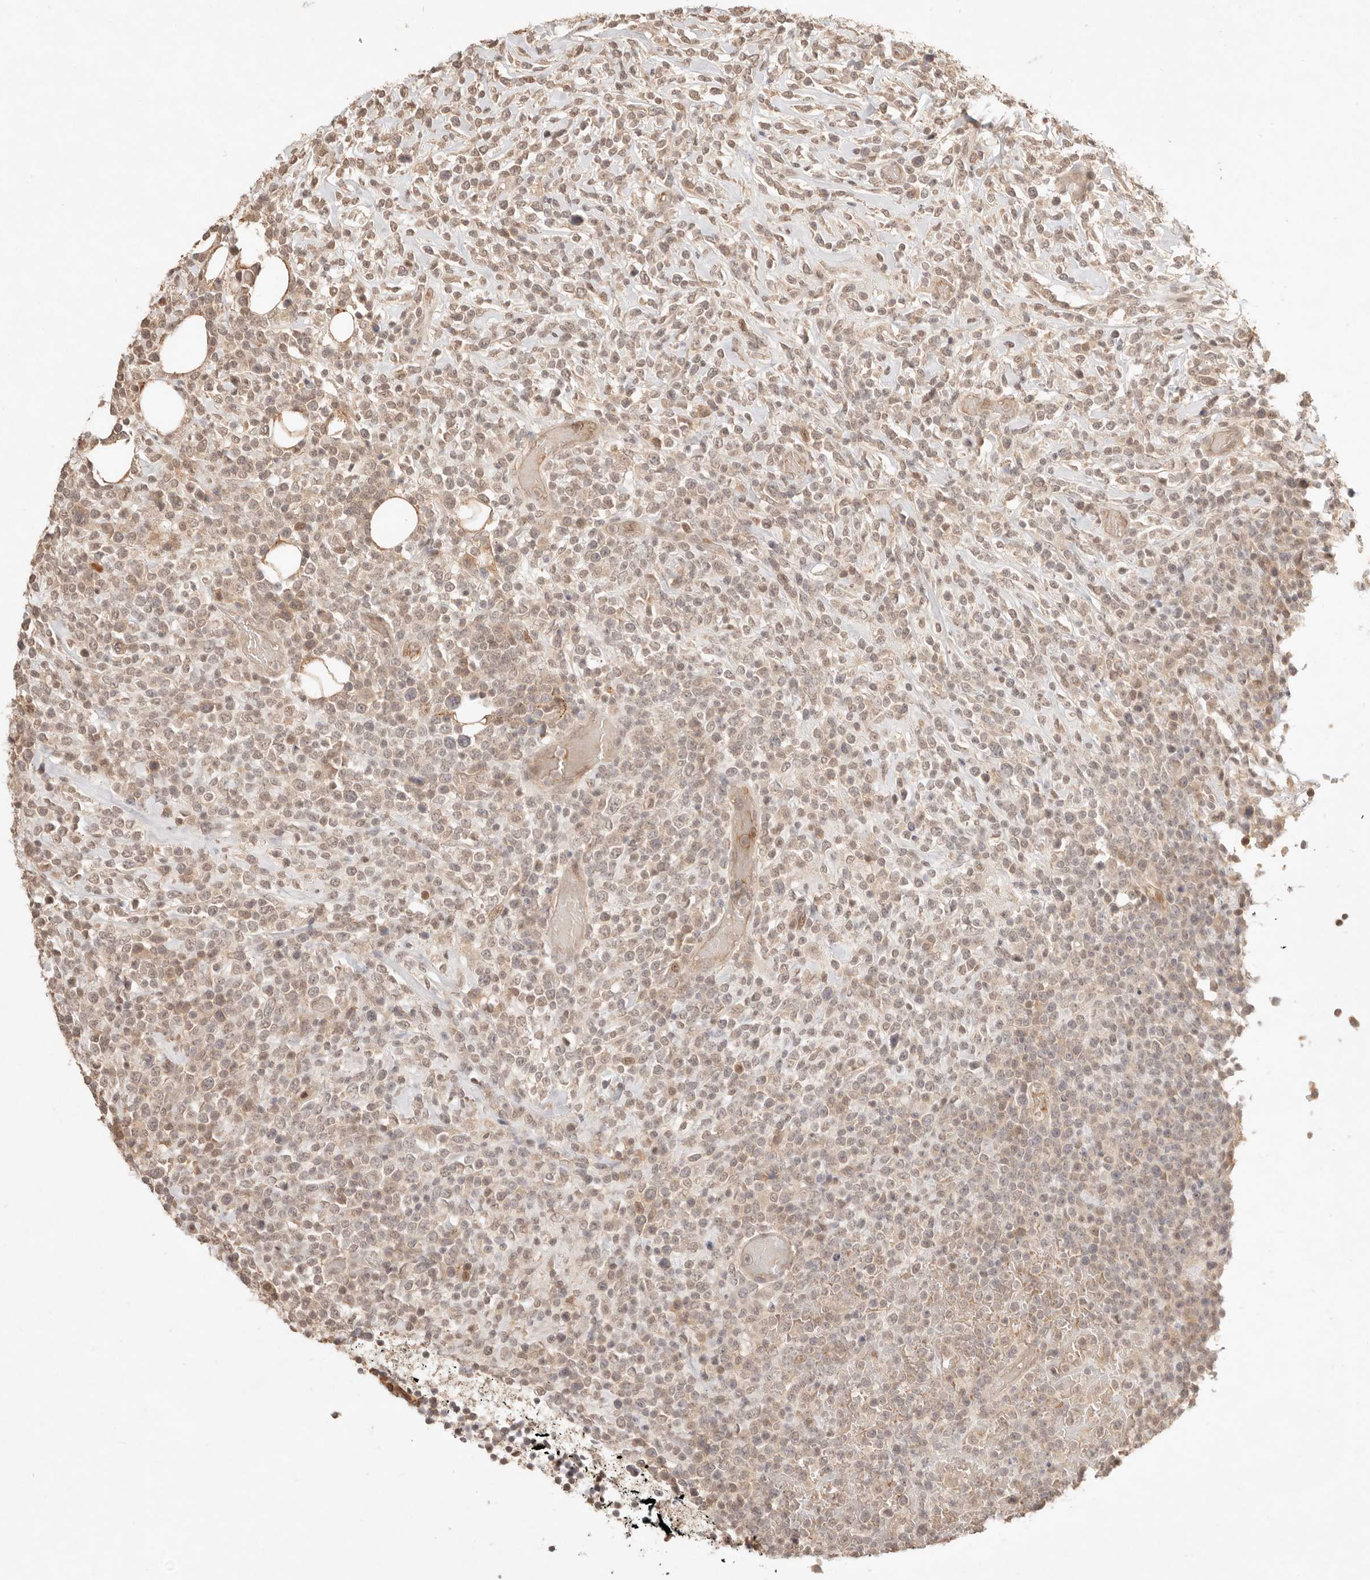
{"staining": {"intensity": "moderate", "quantity": ">75%", "location": "nuclear"}, "tissue": "lymphoma", "cell_type": "Tumor cells", "image_type": "cancer", "snomed": [{"axis": "morphology", "description": "Malignant lymphoma, non-Hodgkin's type, High grade"}, {"axis": "topography", "description": "Colon"}], "caption": "The micrograph exhibits immunohistochemical staining of lymphoma. There is moderate nuclear expression is appreciated in approximately >75% of tumor cells. (brown staining indicates protein expression, while blue staining denotes nuclei).", "gene": "MEP1A", "patient": {"sex": "female", "age": 53}}